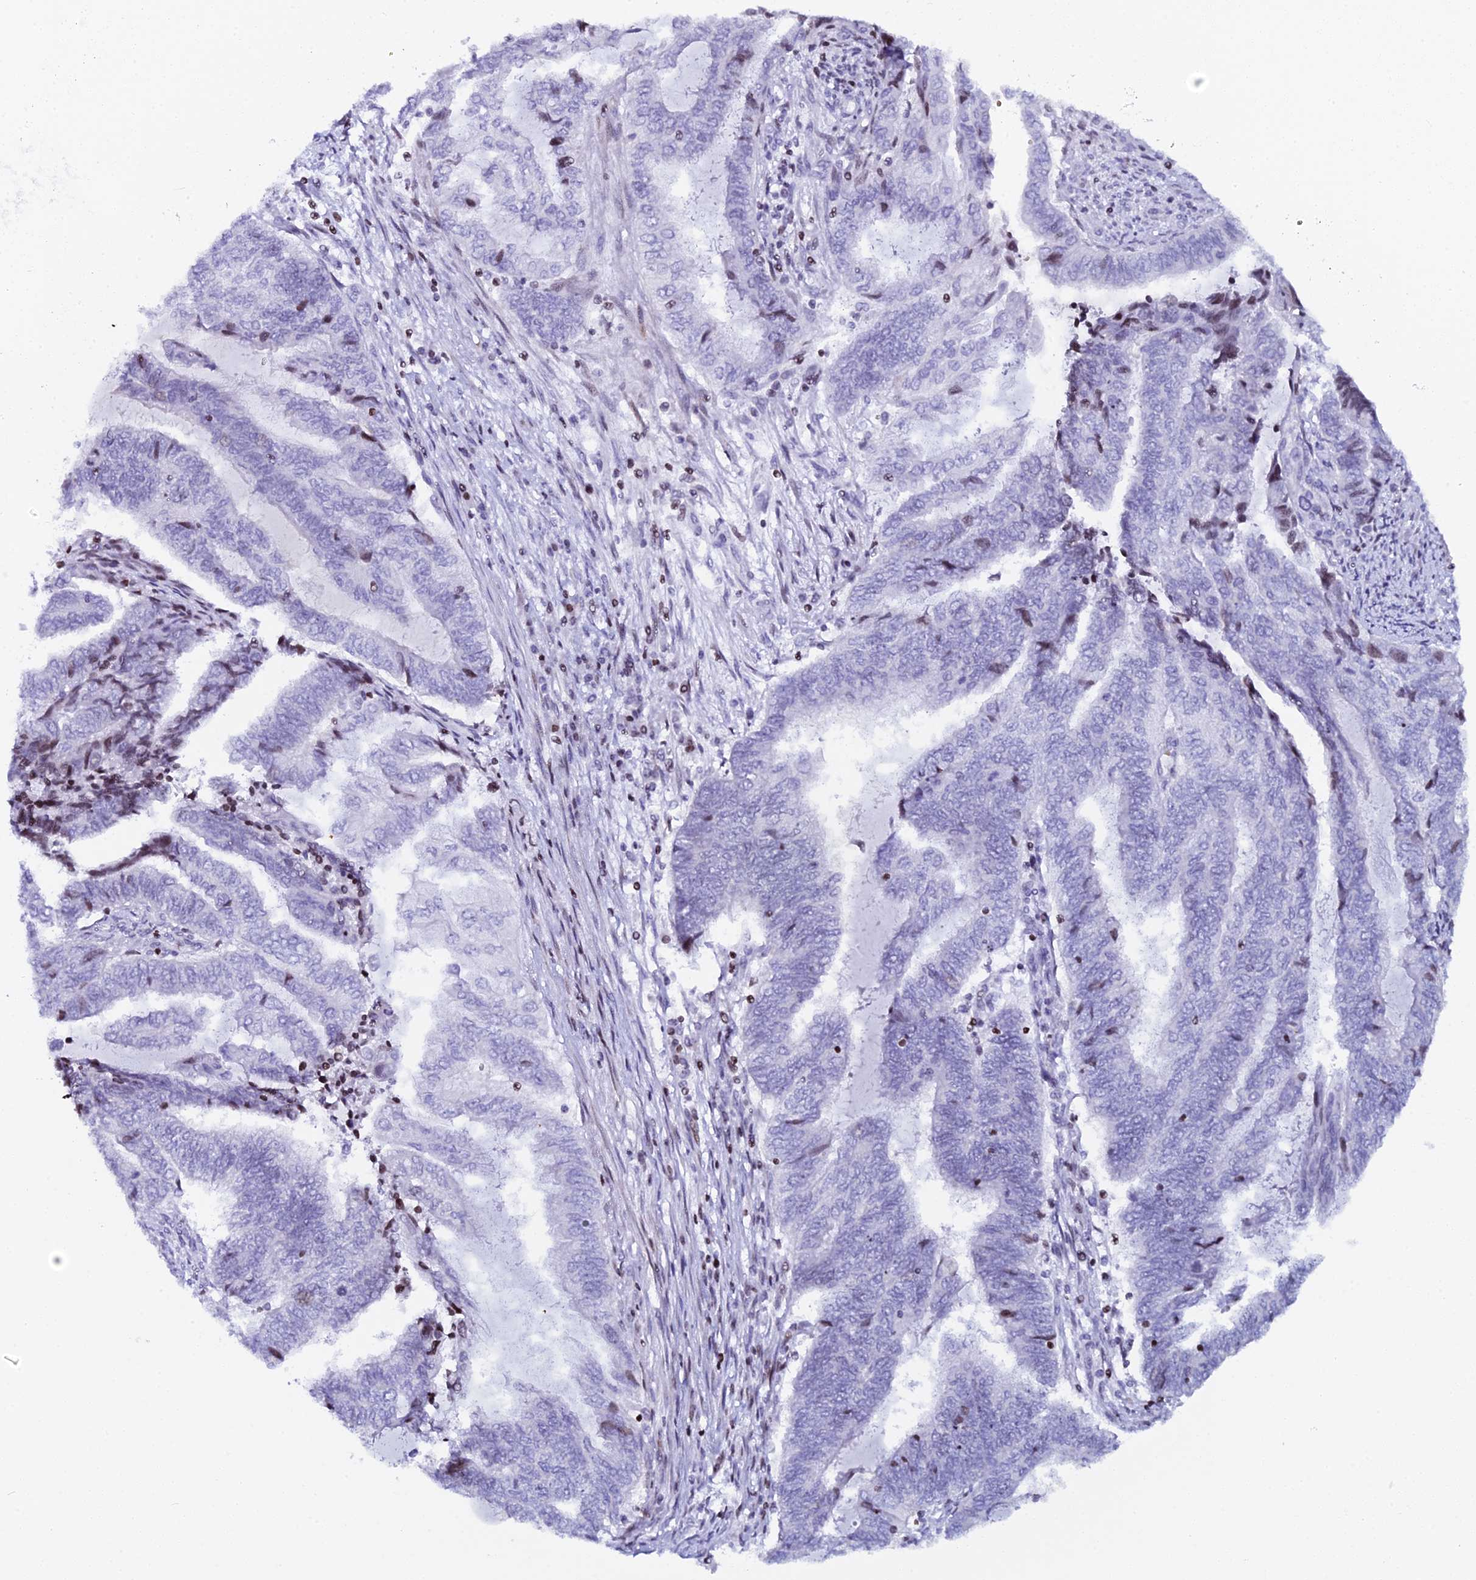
{"staining": {"intensity": "moderate", "quantity": "<25%", "location": "nuclear"}, "tissue": "endometrial cancer", "cell_type": "Tumor cells", "image_type": "cancer", "snomed": [{"axis": "morphology", "description": "Adenocarcinoma, NOS"}, {"axis": "topography", "description": "Uterus"}, {"axis": "topography", "description": "Endometrium"}], "caption": "High-magnification brightfield microscopy of endometrial cancer stained with DAB (brown) and counterstained with hematoxylin (blue). tumor cells exhibit moderate nuclear expression is identified in approximately<25% of cells.", "gene": "MYNN", "patient": {"sex": "female", "age": 70}}